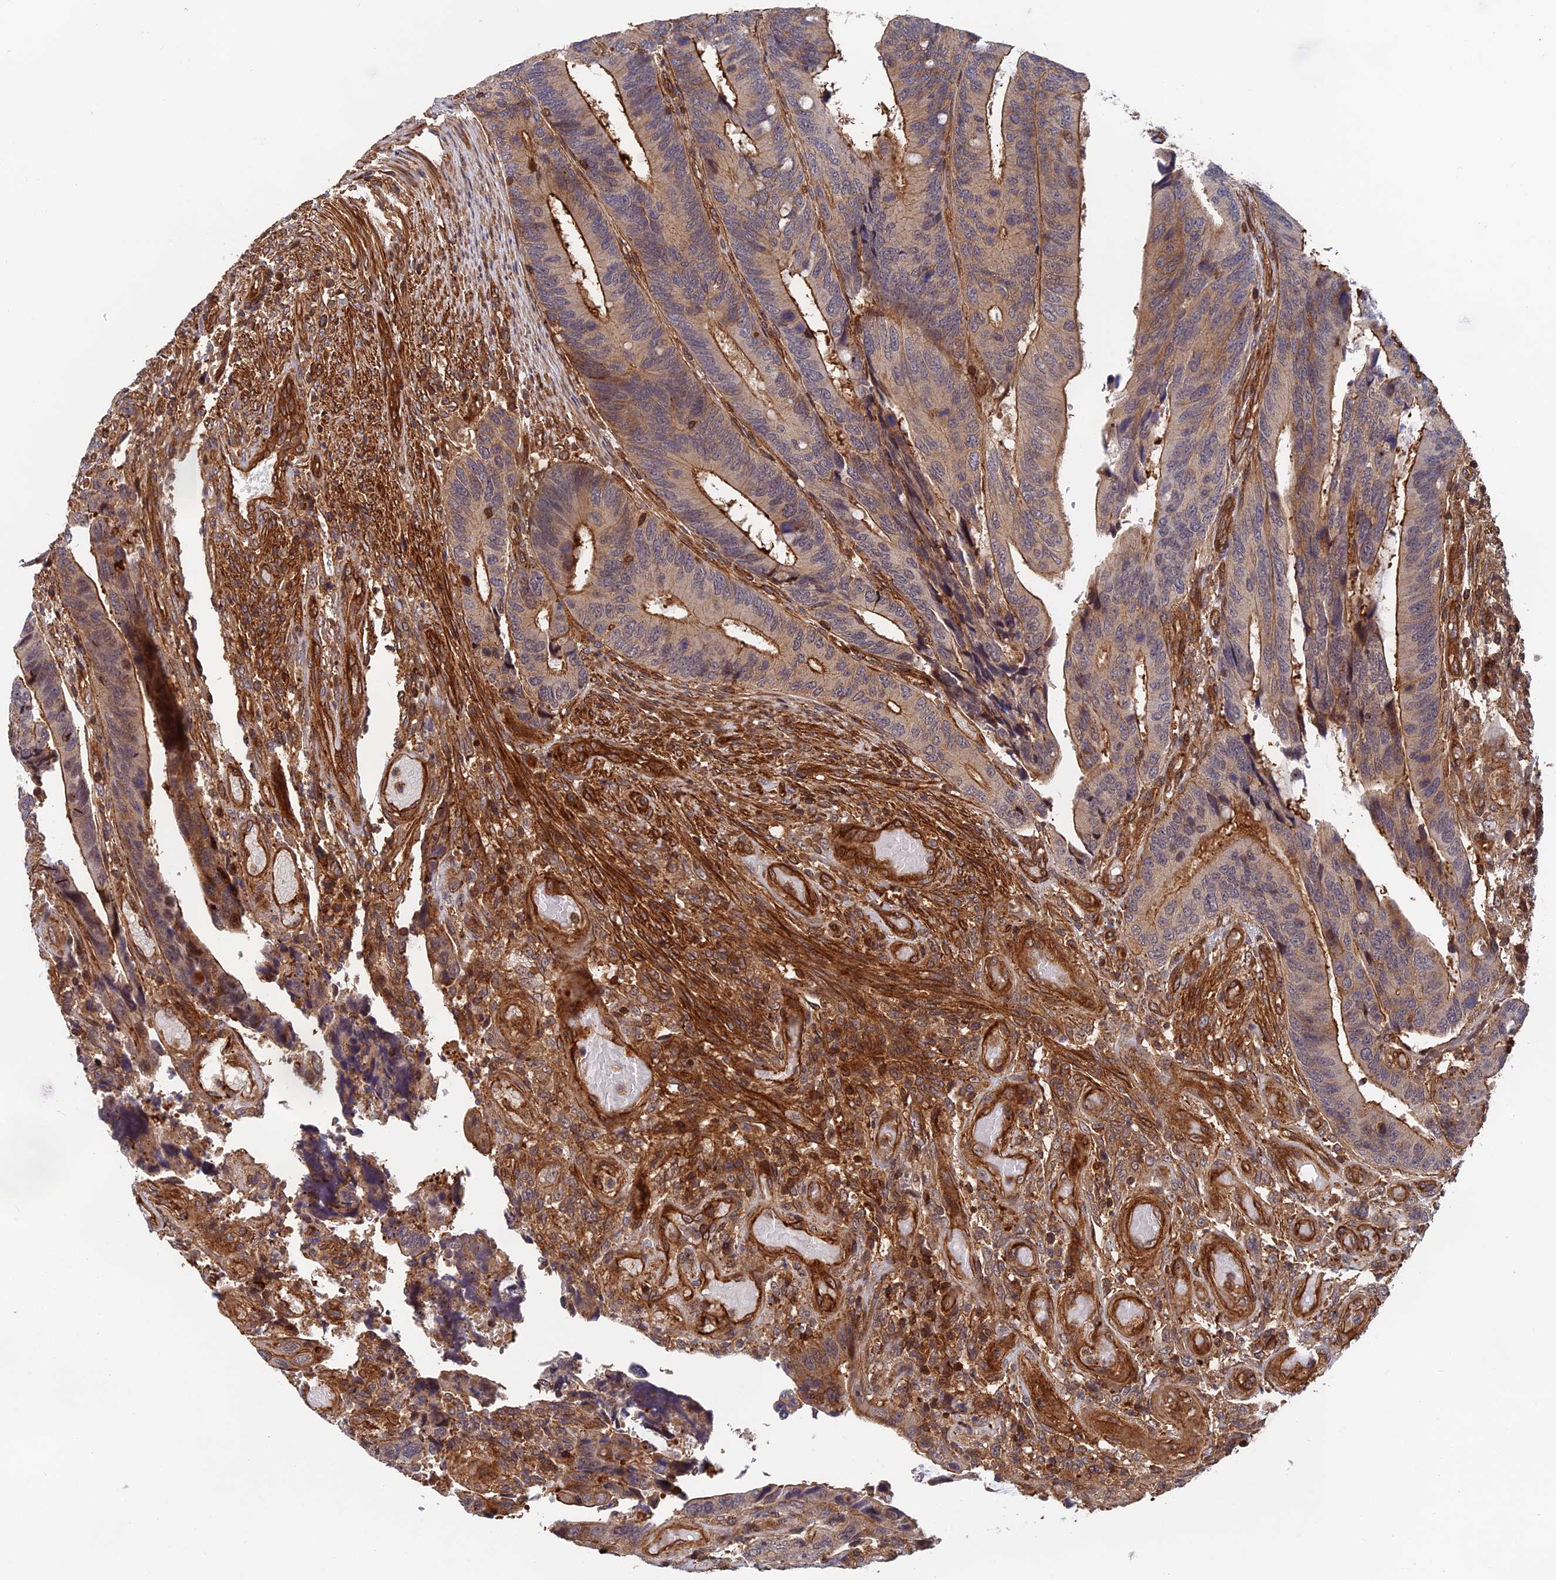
{"staining": {"intensity": "strong", "quantity": "<25%", "location": "cytoplasmic/membranous"}, "tissue": "colorectal cancer", "cell_type": "Tumor cells", "image_type": "cancer", "snomed": [{"axis": "morphology", "description": "Adenocarcinoma, NOS"}, {"axis": "topography", "description": "Colon"}], "caption": "Immunohistochemical staining of colorectal adenocarcinoma exhibits medium levels of strong cytoplasmic/membranous protein staining in about <25% of tumor cells. Nuclei are stained in blue.", "gene": "OSBPL1A", "patient": {"sex": "male", "age": 87}}